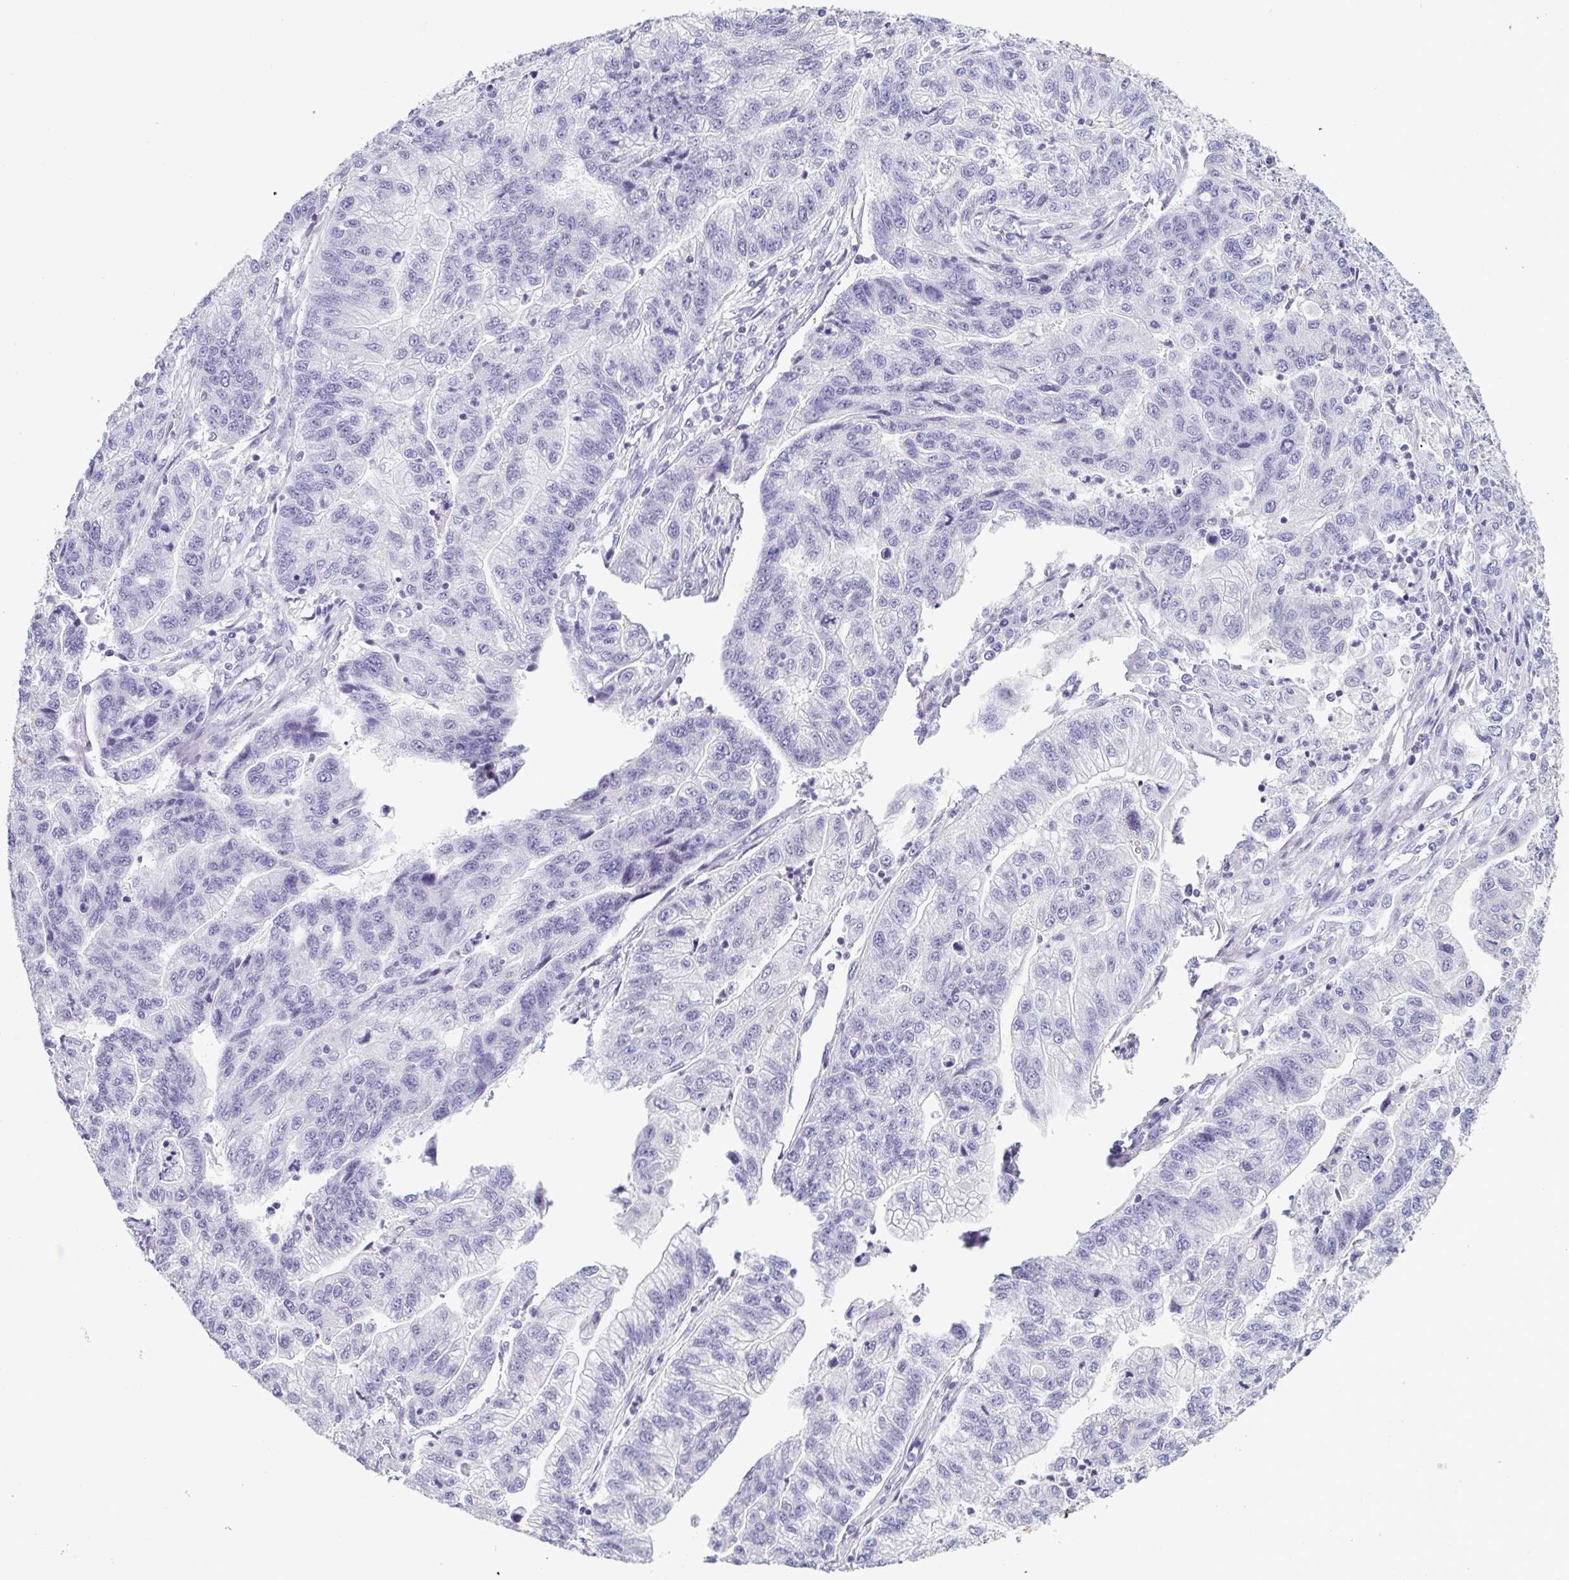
{"staining": {"intensity": "negative", "quantity": "none", "location": "none"}, "tissue": "stomach cancer", "cell_type": "Tumor cells", "image_type": "cancer", "snomed": [{"axis": "morphology", "description": "Adenocarcinoma, NOS"}, {"axis": "topography", "description": "Stomach"}], "caption": "A high-resolution histopathology image shows IHC staining of stomach cancer, which shows no significant staining in tumor cells. Nuclei are stained in blue.", "gene": "KRT10", "patient": {"sex": "male", "age": 83}}